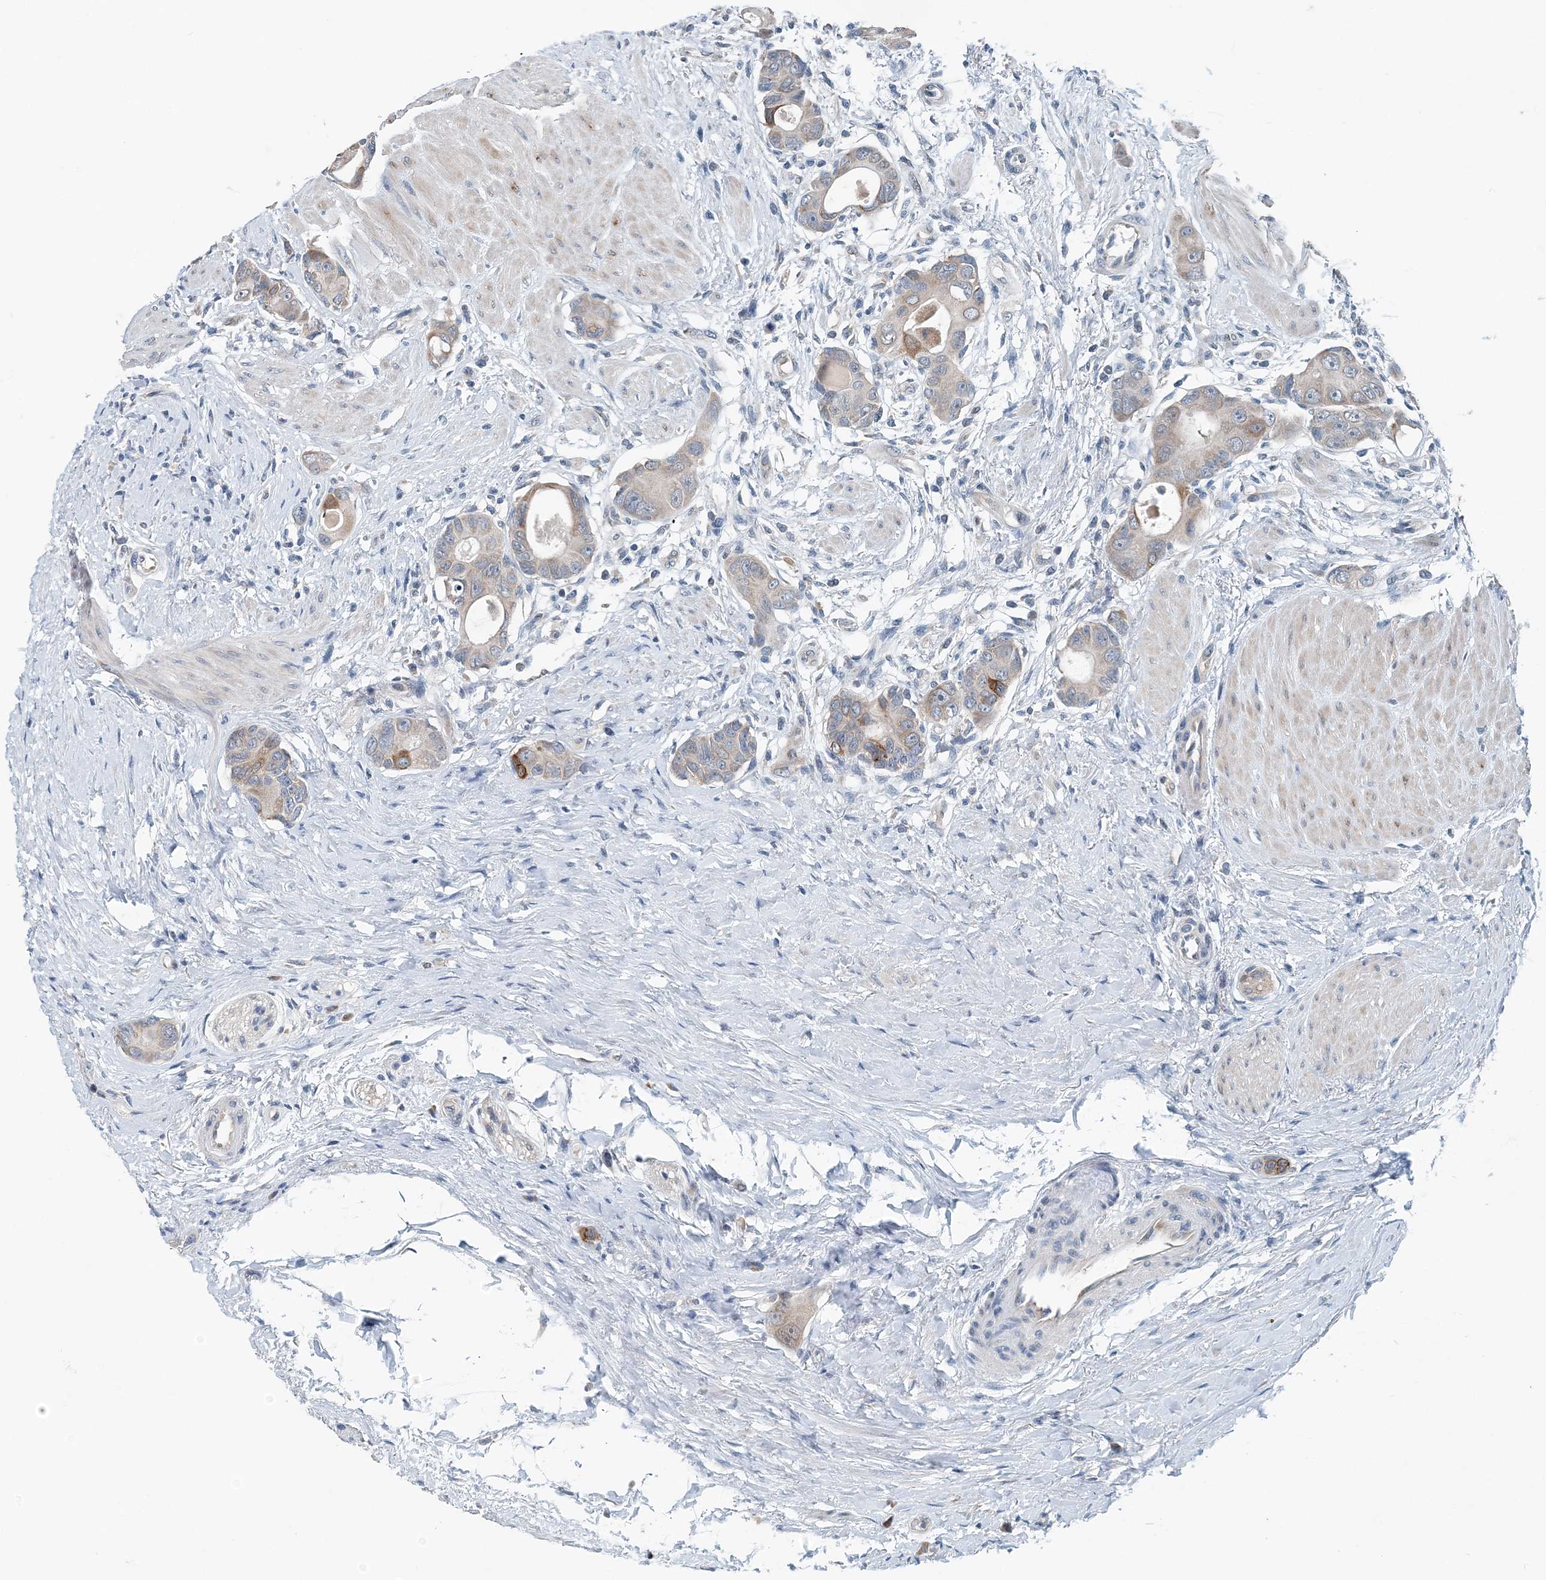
{"staining": {"intensity": "moderate", "quantity": "<25%", "location": "cytoplasmic/membranous"}, "tissue": "colorectal cancer", "cell_type": "Tumor cells", "image_type": "cancer", "snomed": [{"axis": "morphology", "description": "Adenocarcinoma, NOS"}, {"axis": "topography", "description": "Rectum"}], "caption": "A low amount of moderate cytoplasmic/membranous expression is appreciated in about <25% of tumor cells in adenocarcinoma (colorectal) tissue. The staining was performed using DAB to visualize the protein expression in brown, while the nuclei were stained in blue with hematoxylin (Magnification: 20x).", "gene": "EEF1A2", "patient": {"sex": "male", "age": 51}}